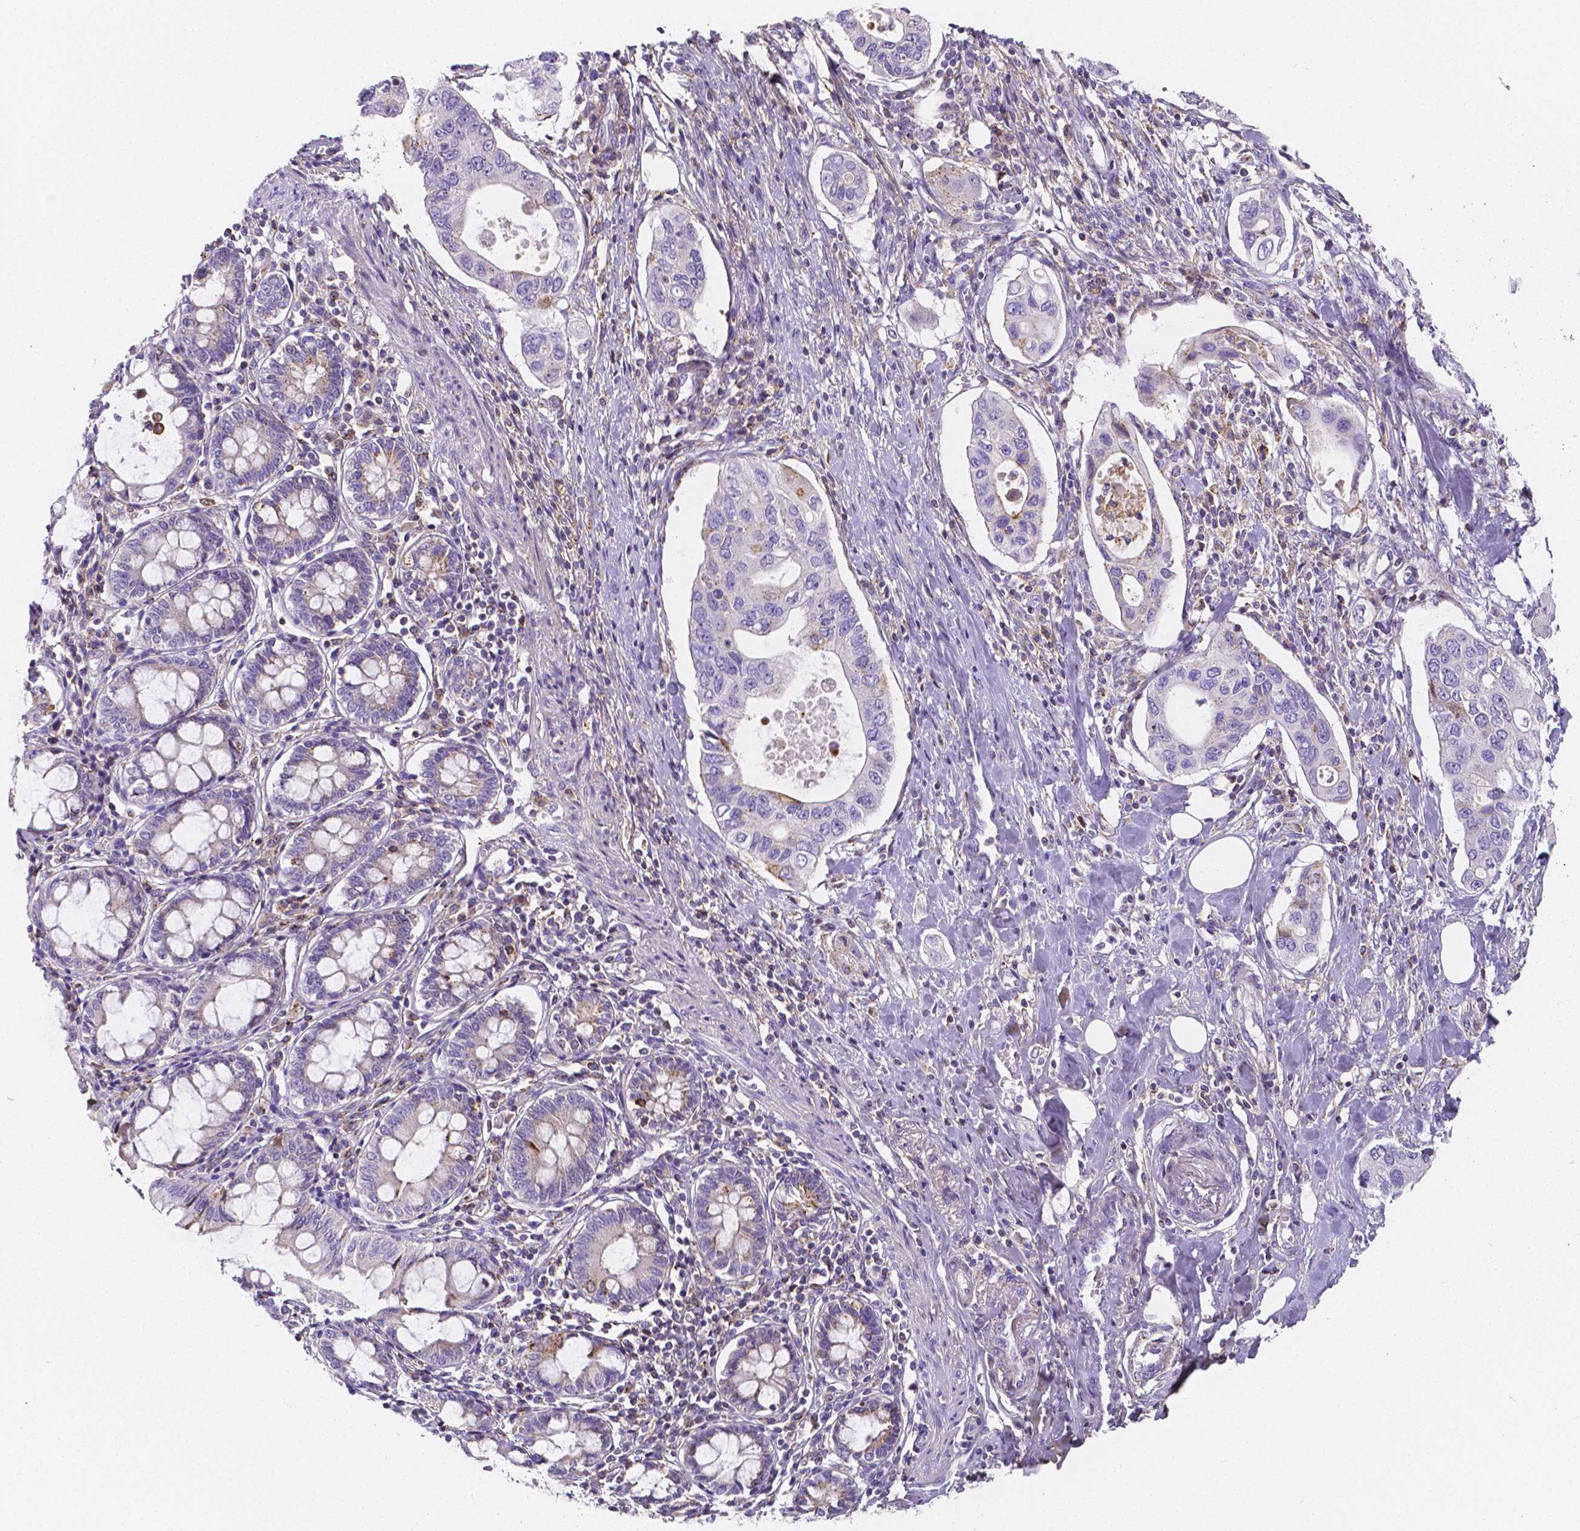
{"staining": {"intensity": "negative", "quantity": "none", "location": "none"}, "tissue": "pancreatic cancer", "cell_type": "Tumor cells", "image_type": "cancer", "snomed": [{"axis": "morphology", "description": "Adenocarcinoma, NOS"}, {"axis": "topography", "description": "Pancreas"}], "caption": "The immunohistochemistry (IHC) micrograph has no significant positivity in tumor cells of adenocarcinoma (pancreatic) tissue.", "gene": "GABRD", "patient": {"sex": "female", "age": 63}}